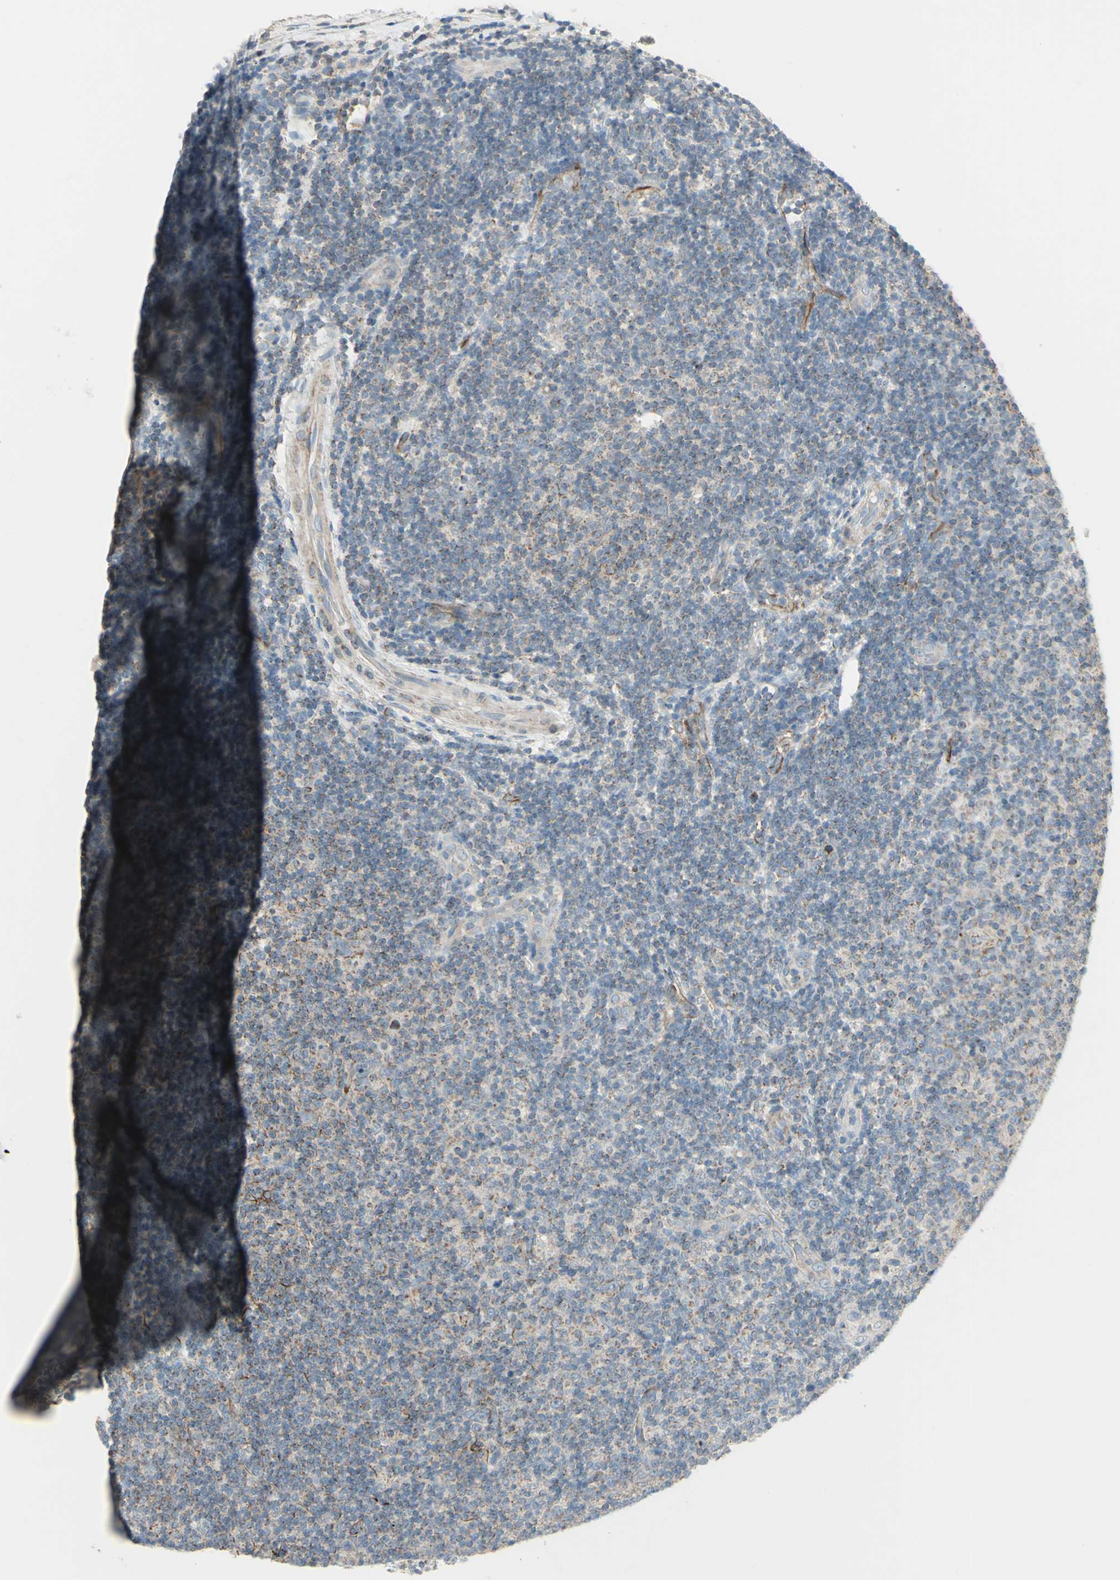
{"staining": {"intensity": "weak", "quantity": "<25%", "location": "cytoplasmic/membranous"}, "tissue": "lymphoma", "cell_type": "Tumor cells", "image_type": "cancer", "snomed": [{"axis": "morphology", "description": "Malignant lymphoma, non-Hodgkin's type, Low grade"}, {"axis": "topography", "description": "Lymph node"}], "caption": "The micrograph reveals no staining of tumor cells in malignant lymphoma, non-Hodgkin's type (low-grade).", "gene": "FAM171B", "patient": {"sex": "male", "age": 83}}